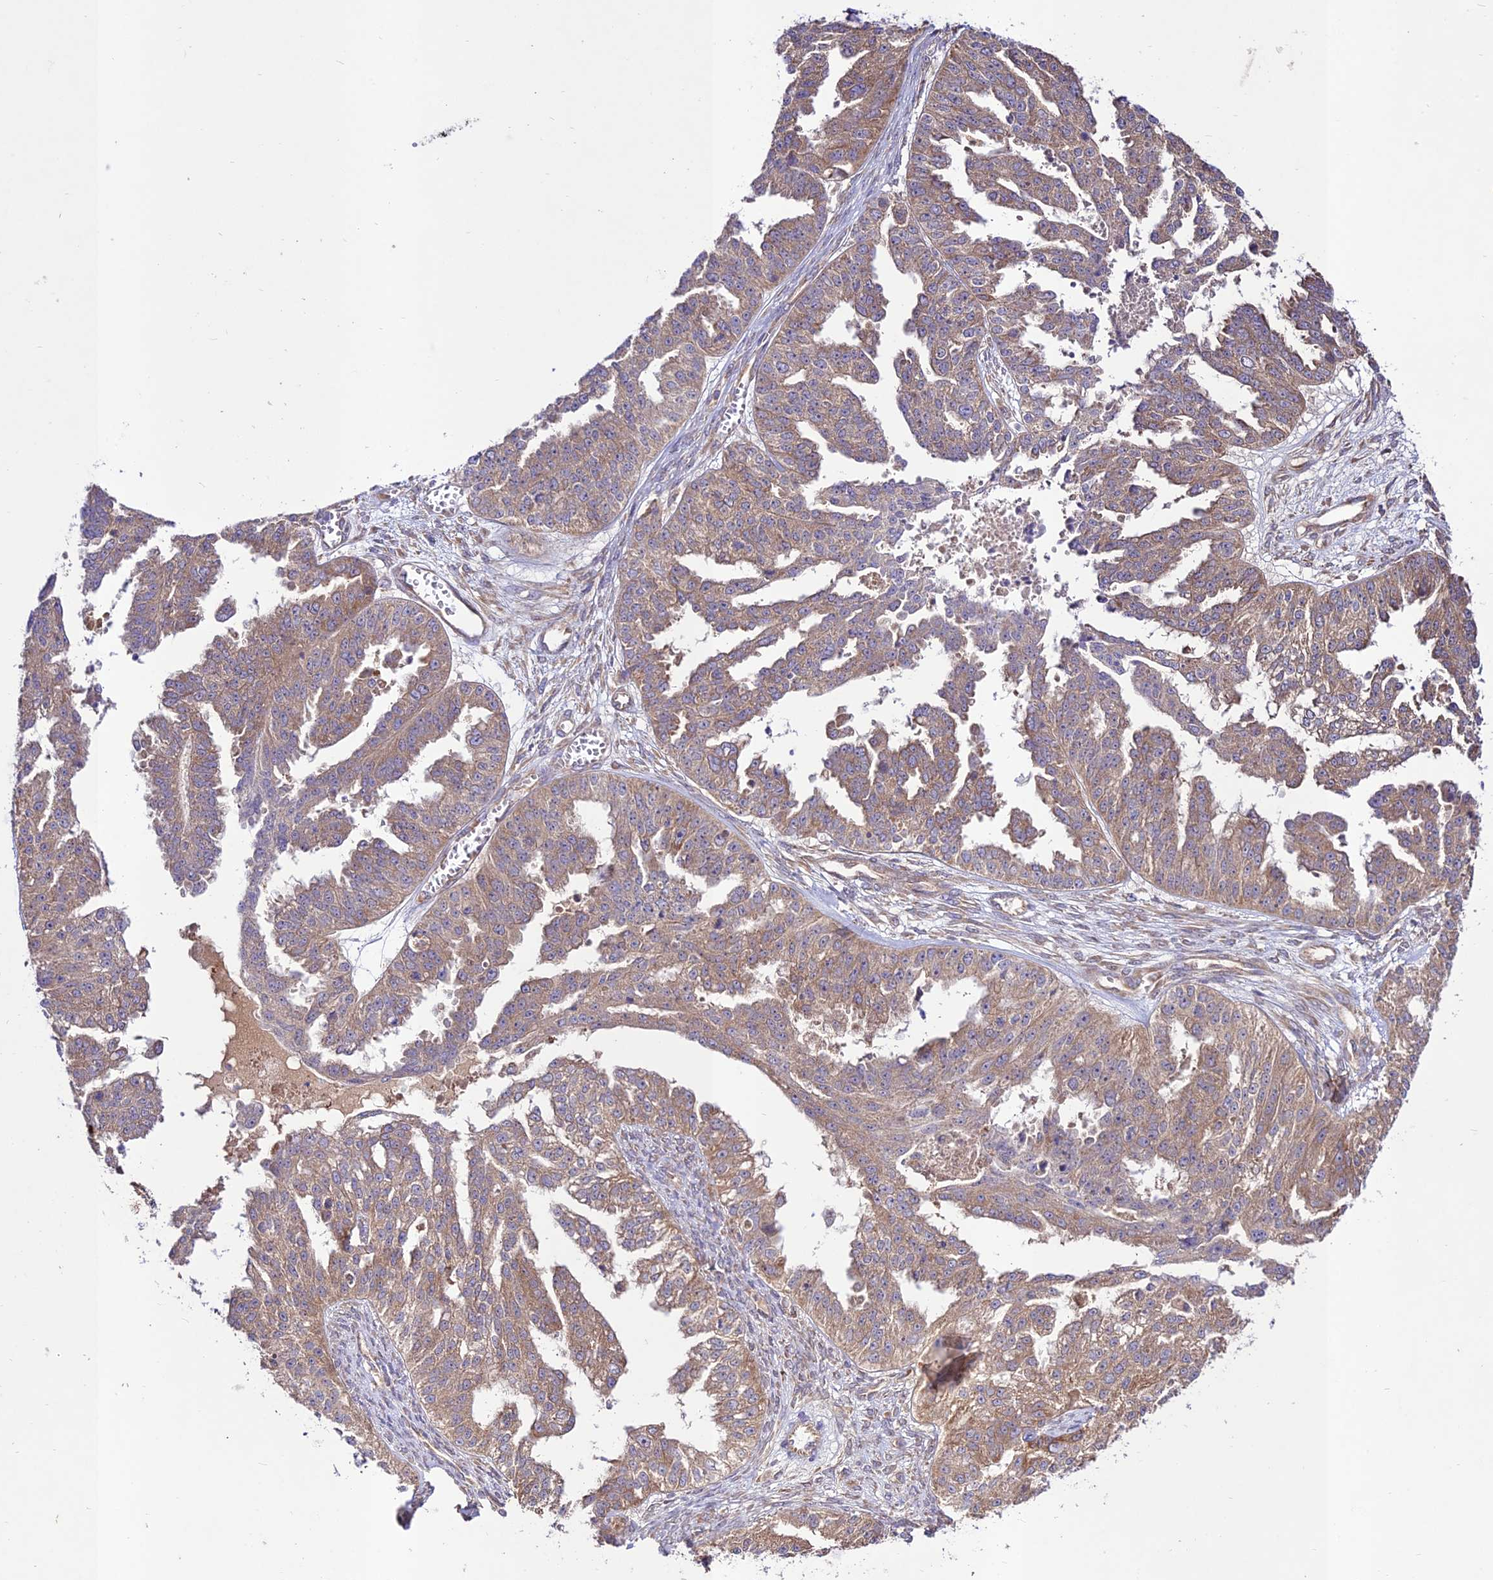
{"staining": {"intensity": "weak", "quantity": ">75%", "location": "cytoplasmic/membranous"}, "tissue": "ovarian cancer", "cell_type": "Tumor cells", "image_type": "cancer", "snomed": [{"axis": "morphology", "description": "Cystadenocarcinoma, serous, NOS"}, {"axis": "topography", "description": "Ovary"}], "caption": "The immunohistochemical stain labels weak cytoplasmic/membranous expression in tumor cells of ovarian cancer tissue.", "gene": "TMEM259", "patient": {"sex": "female", "age": 58}}